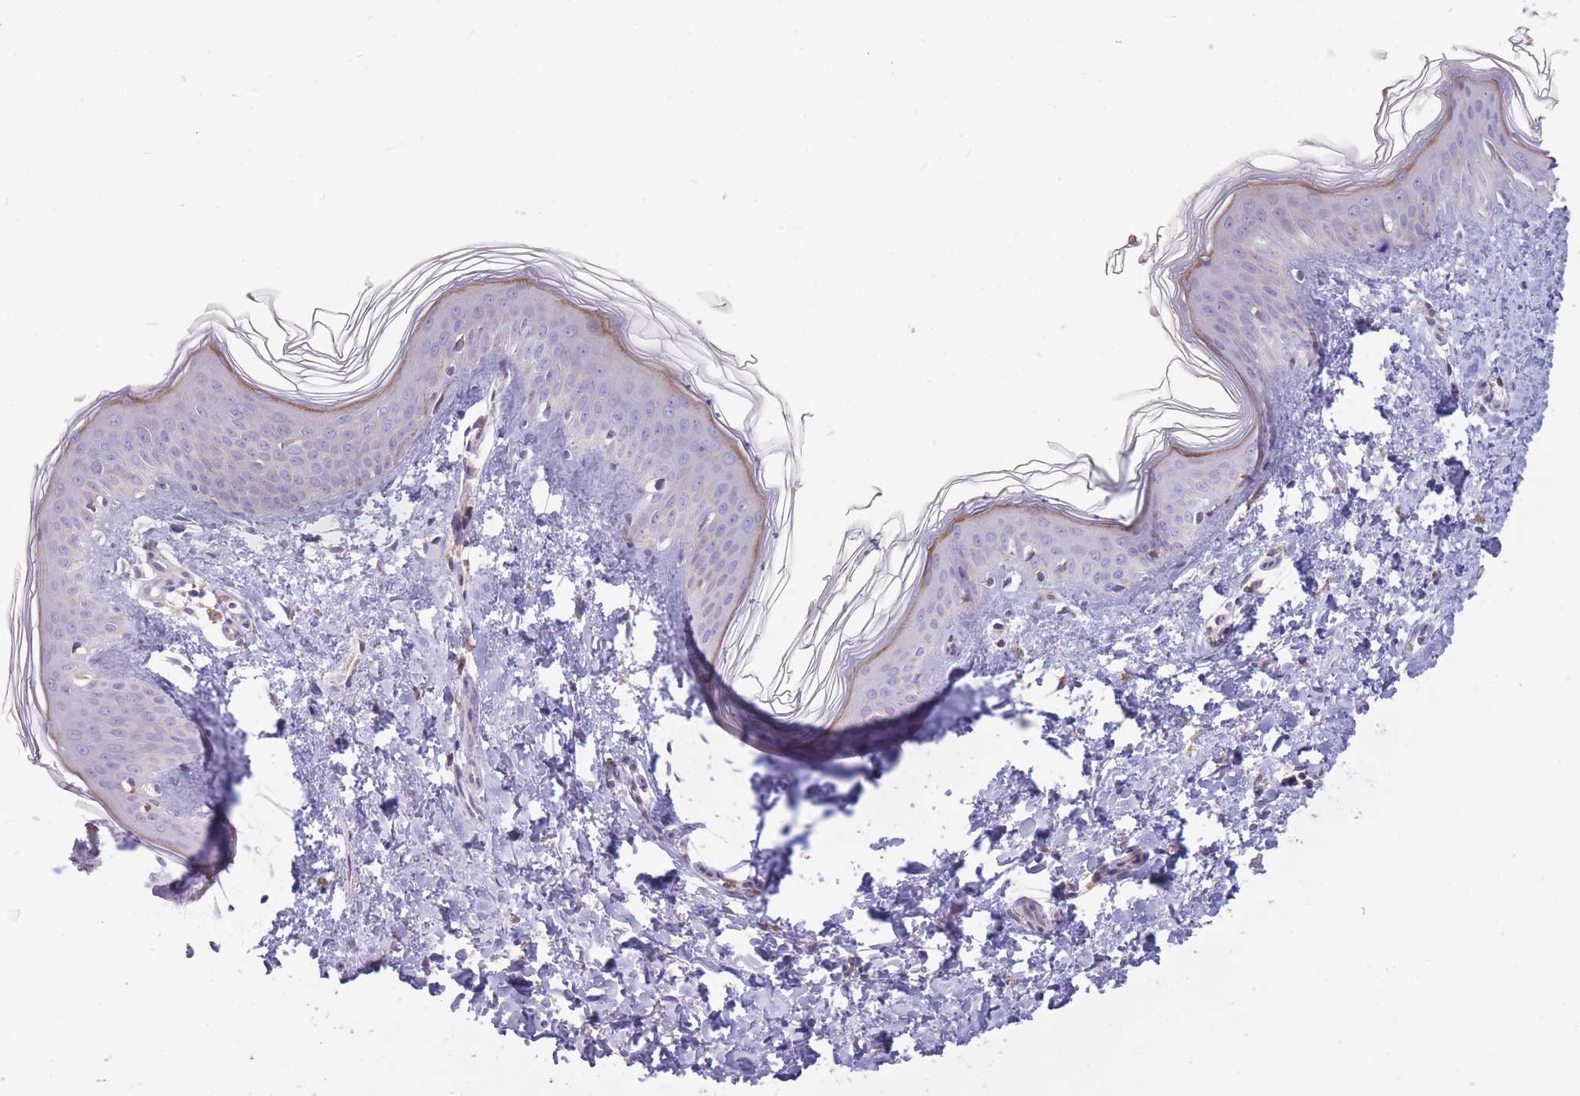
{"staining": {"intensity": "negative", "quantity": "none", "location": "none"}, "tissue": "skin", "cell_type": "Fibroblasts", "image_type": "normal", "snomed": [{"axis": "morphology", "description": "Normal tissue, NOS"}, {"axis": "topography", "description": "Skin"}], "caption": "High magnification brightfield microscopy of normal skin stained with DAB (brown) and counterstained with hematoxylin (blue): fibroblasts show no significant staining. Nuclei are stained in blue.", "gene": "TRAPPC5", "patient": {"sex": "female", "age": 41}}